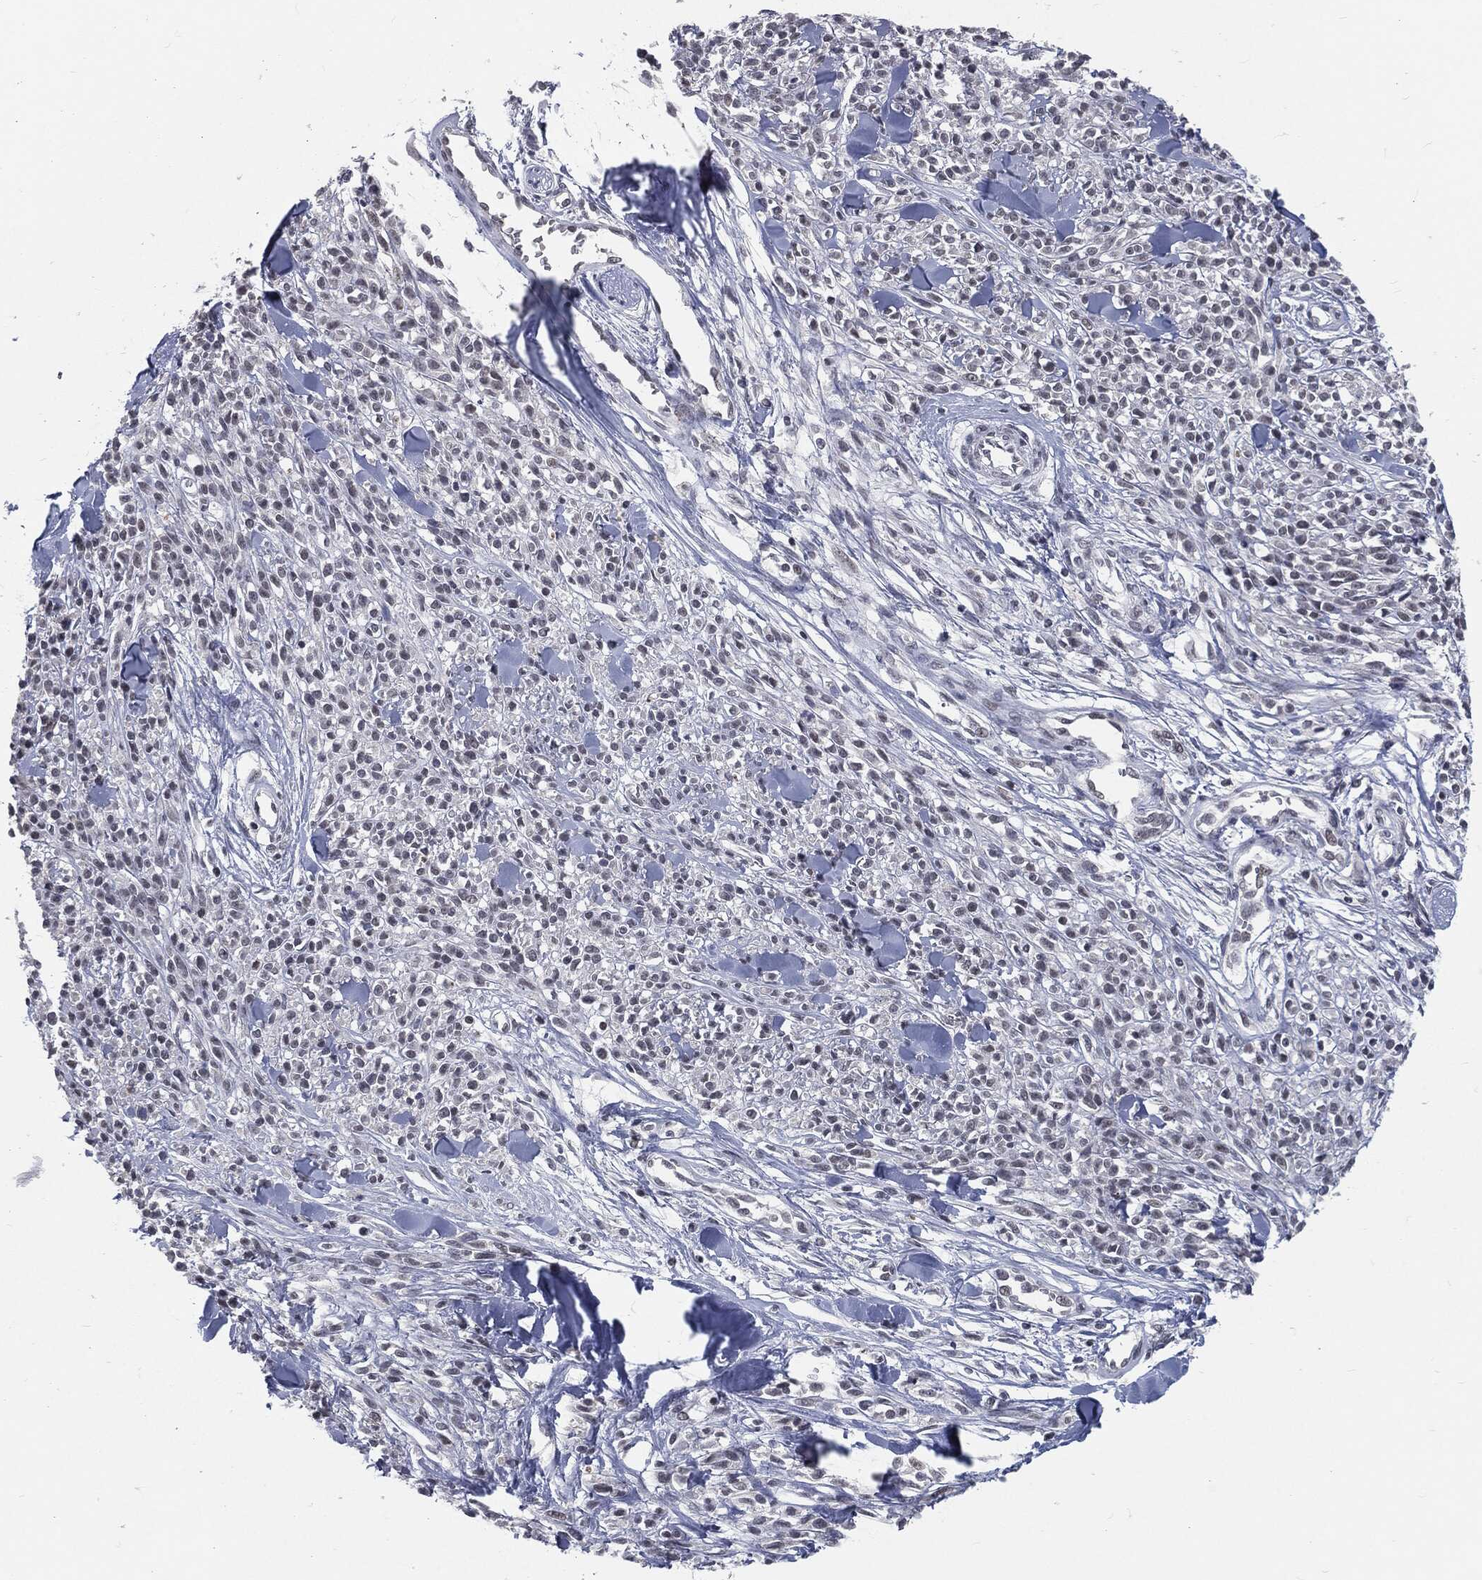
{"staining": {"intensity": "negative", "quantity": "none", "location": "none"}, "tissue": "melanoma", "cell_type": "Tumor cells", "image_type": "cancer", "snomed": [{"axis": "morphology", "description": "Malignant melanoma, NOS"}, {"axis": "topography", "description": "Skin"}, {"axis": "topography", "description": "Skin of trunk"}], "caption": "Histopathology image shows no protein staining in tumor cells of melanoma tissue. (DAB immunohistochemistry, high magnification).", "gene": "ANXA1", "patient": {"sex": "male", "age": 74}}